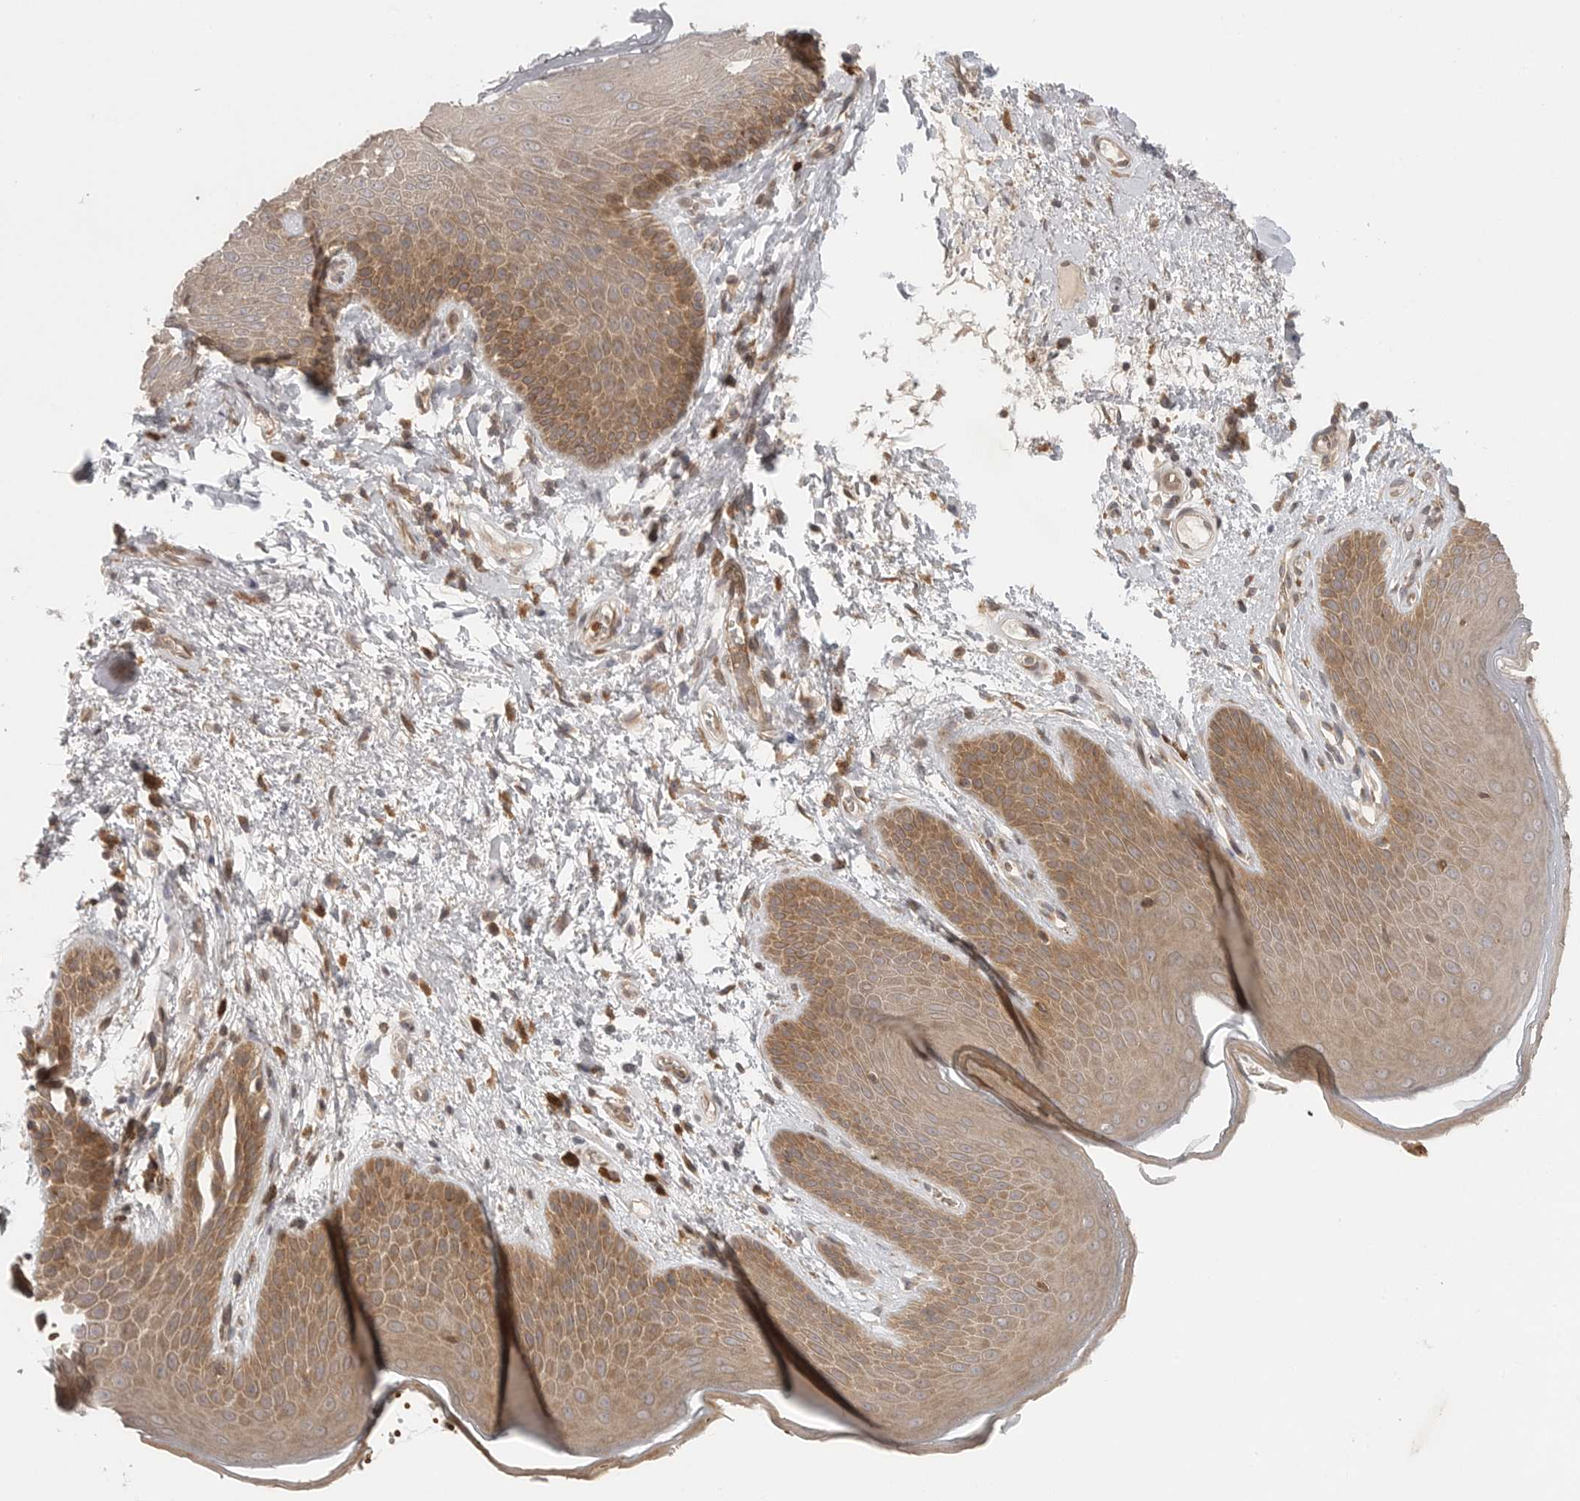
{"staining": {"intensity": "moderate", "quantity": ">75%", "location": "cytoplasmic/membranous"}, "tissue": "skin", "cell_type": "Epidermal cells", "image_type": "normal", "snomed": [{"axis": "morphology", "description": "Normal tissue, NOS"}, {"axis": "topography", "description": "Anal"}], "caption": "Brown immunohistochemical staining in normal human skin shows moderate cytoplasmic/membranous positivity in about >75% of epidermal cells.", "gene": "CCPG1", "patient": {"sex": "male", "age": 74}}